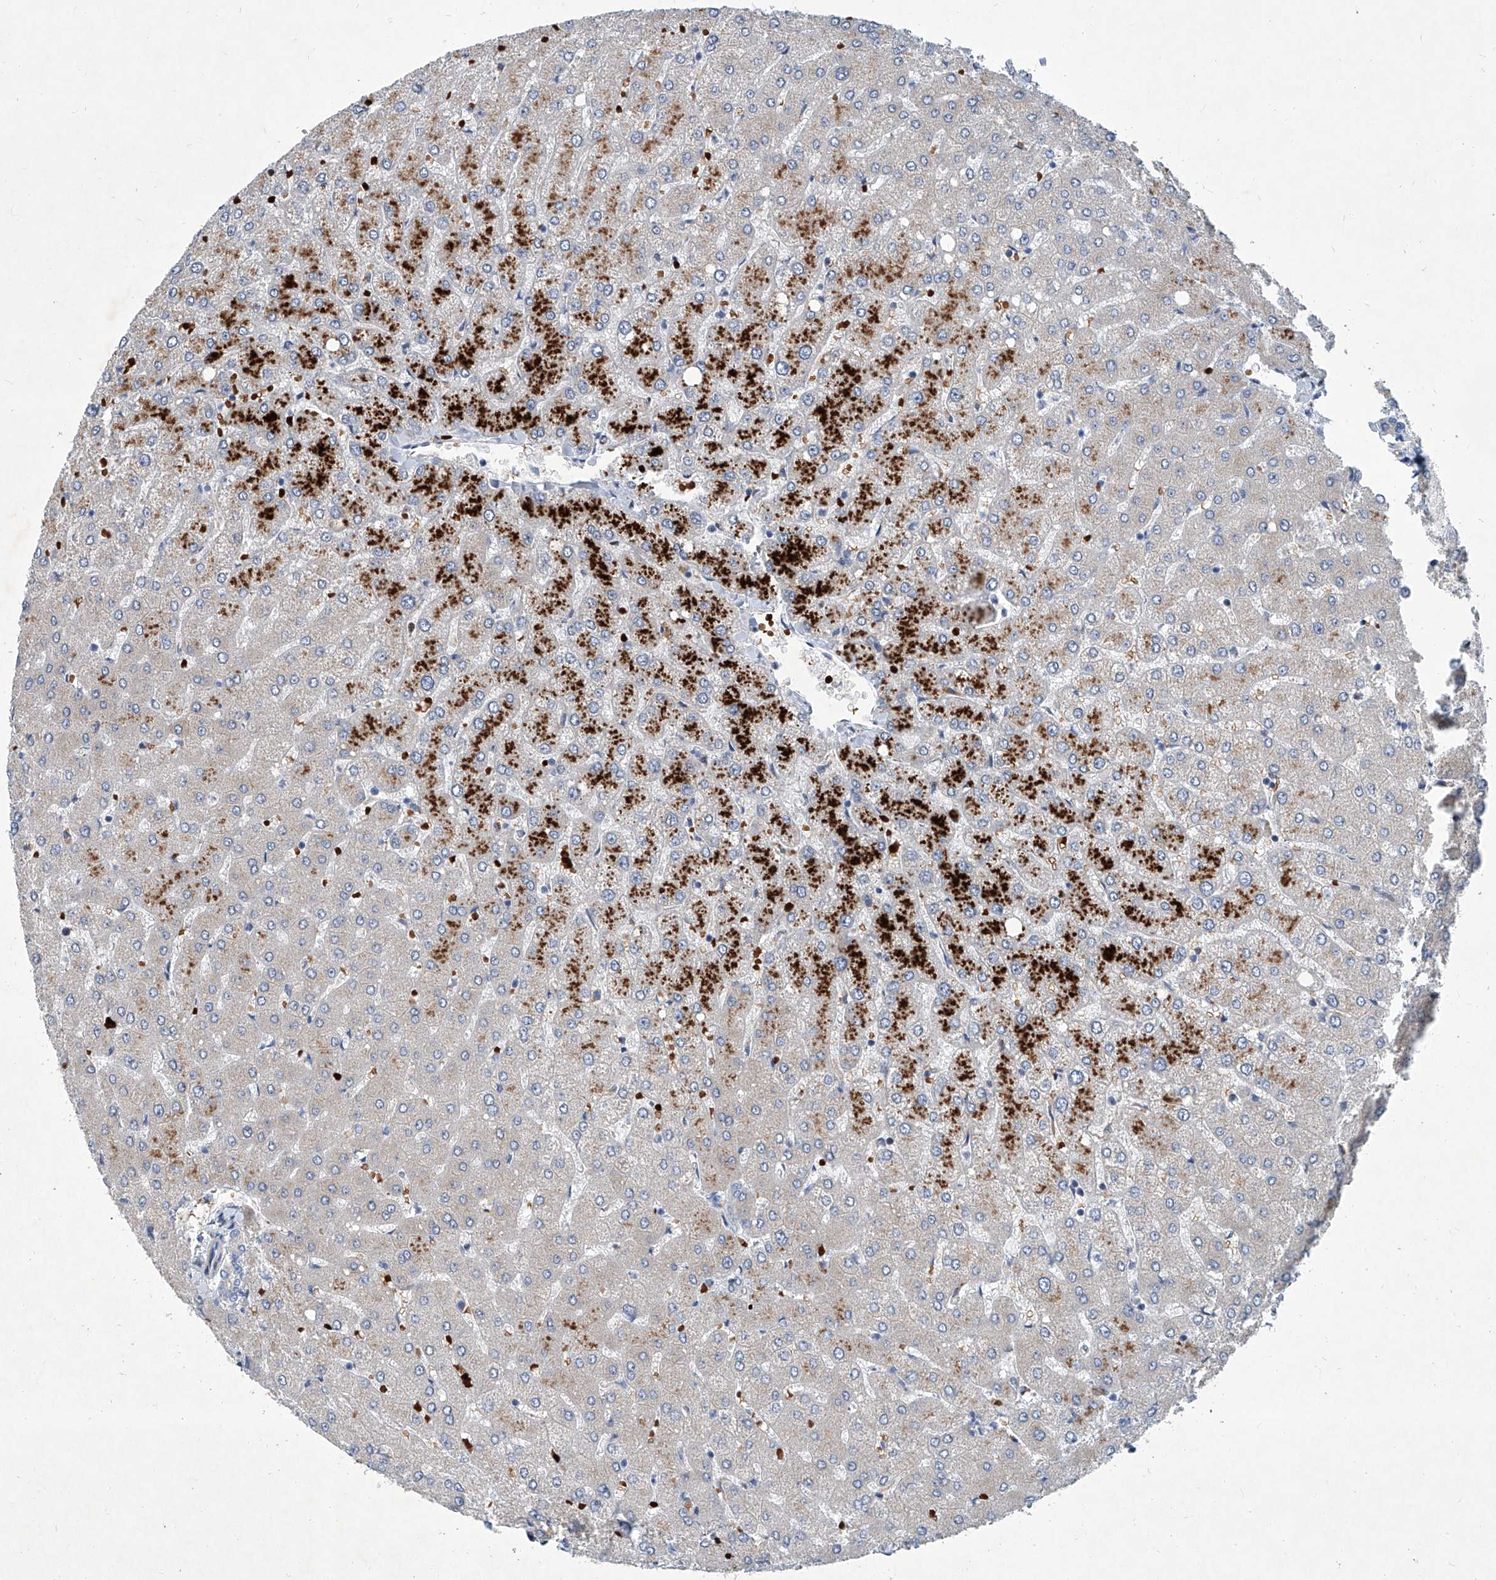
{"staining": {"intensity": "negative", "quantity": "none", "location": "none"}, "tissue": "liver", "cell_type": "Cholangiocytes", "image_type": "normal", "snomed": [{"axis": "morphology", "description": "Normal tissue, NOS"}, {"axis": "topography", "description": "Liver"}], "caption": "The immunohistochemistry micrograph has no significant expression in cholangiocytes of liver.", "gene": "FPR2", "patient": {"sex": "female", "age": 54}}